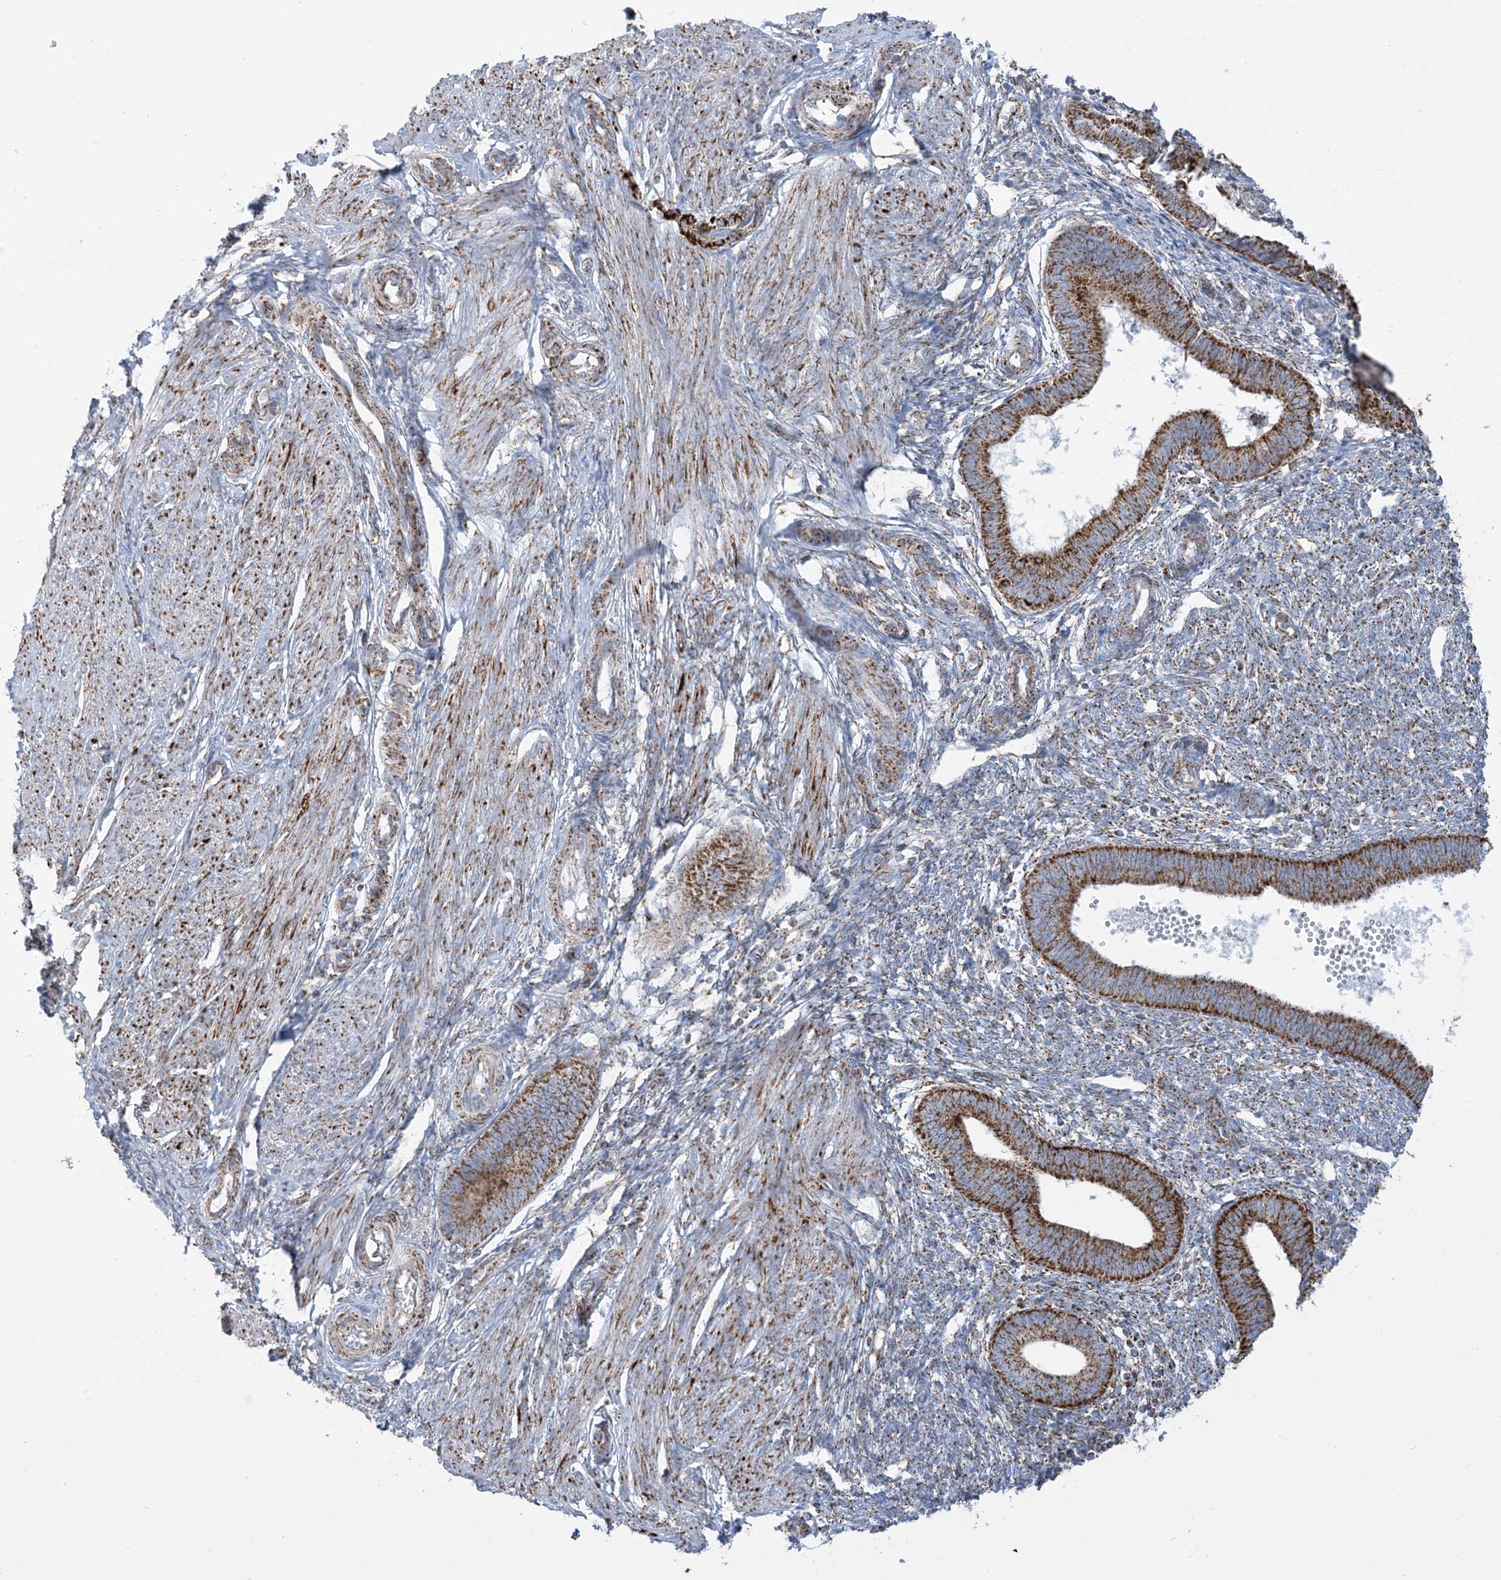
{"staining": {"intensity": "moderate", "quantity": ">75%", "location": "cytoplasmic/membranous"}, "tissue": "endometrium", "cell_type": "Cells in endometrial stroma", "image_type": "normal", "snomed": [{"axis": "morphology", "description": "Normal tissue, NOS"}, {"axis": "topography", "description": "Endometrium"}], "caption": "Endometrium stained for a protein exhibits moderate cytoplasmic/membranous positivity in cells in endometrial stroma.", "gene": "SAMM50", "patient": {"sex": "female", "age": 46}}